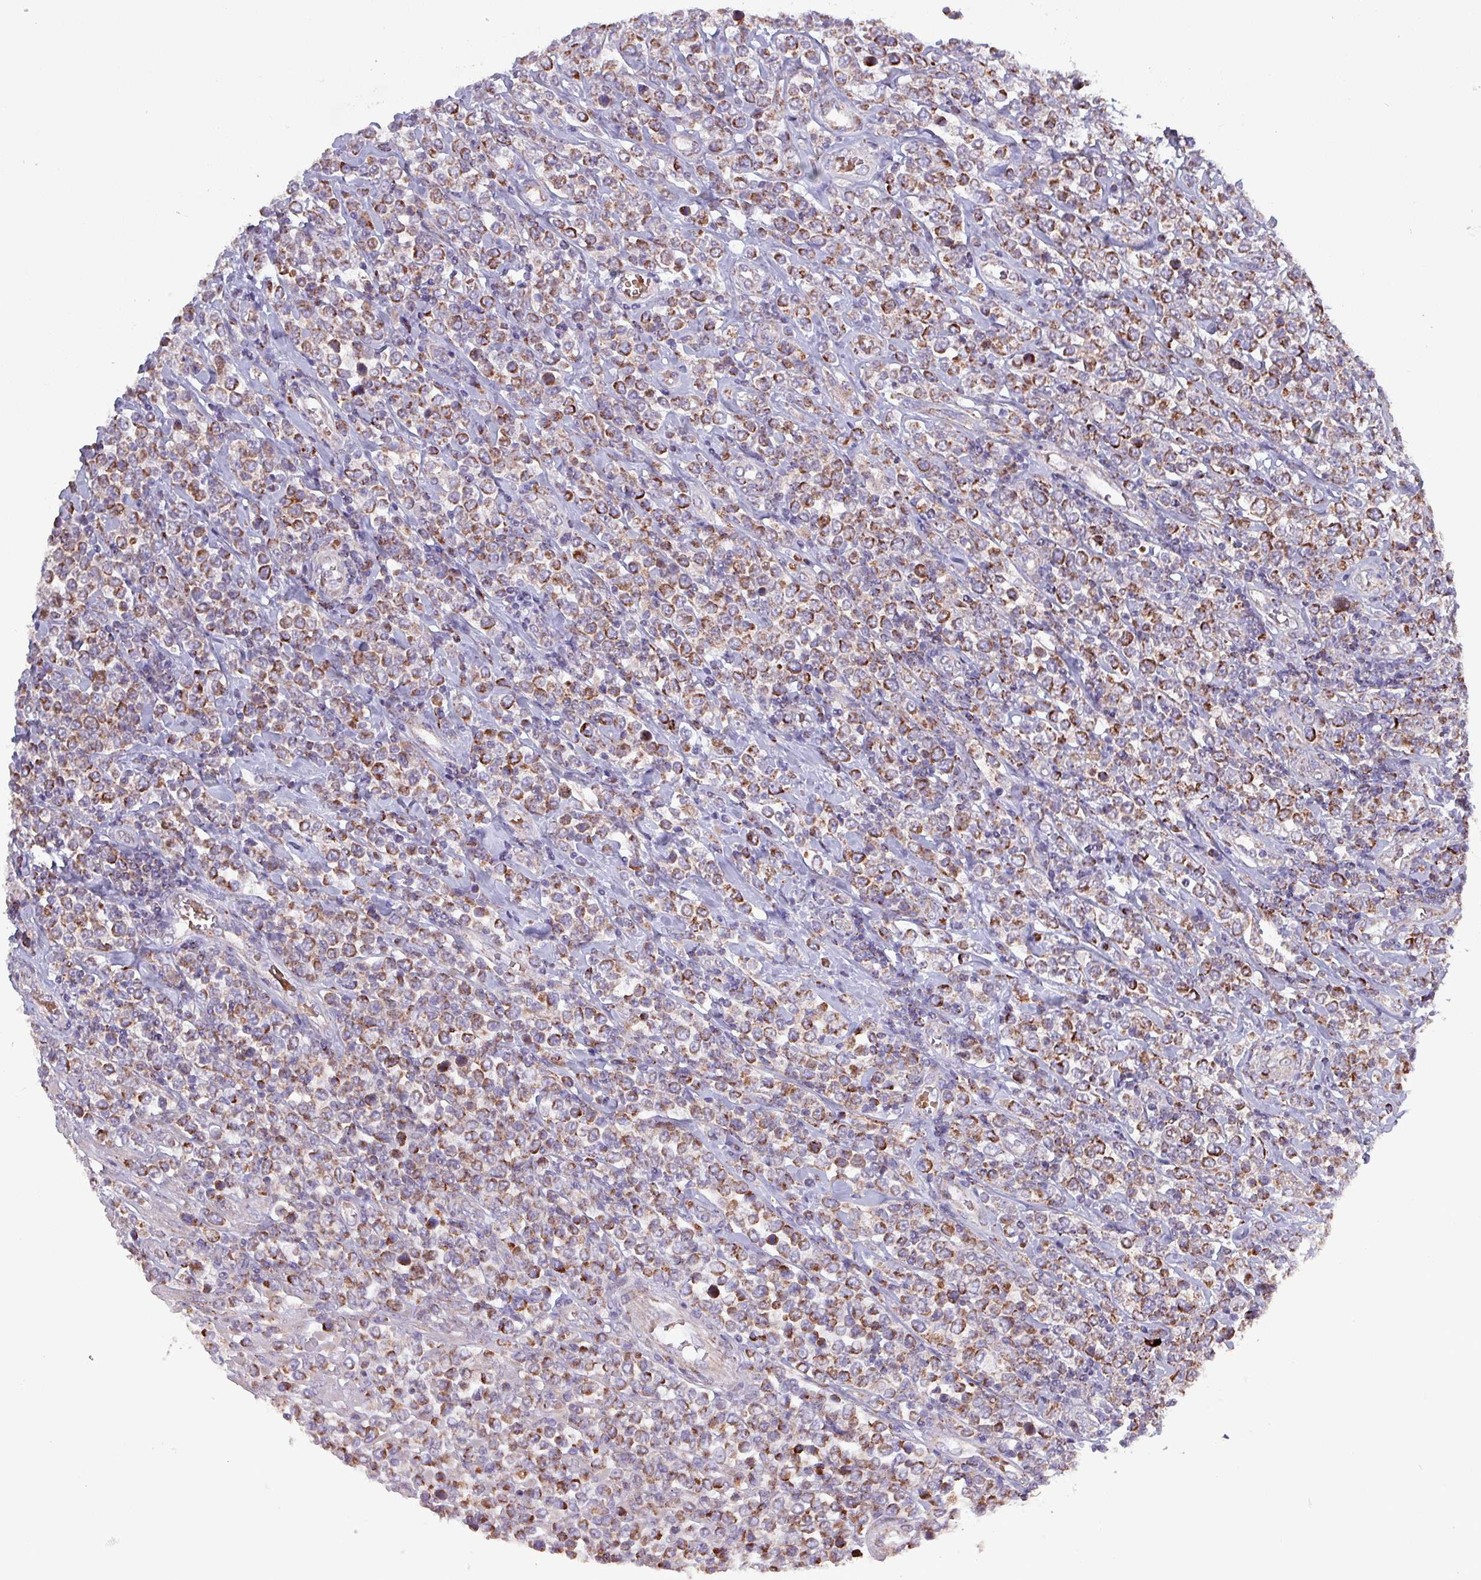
{"staining": {"intensity": "moderate", "quantity": ">75%", "location": "cytoplasmic/membranous"}, "tissue": "lymphoma", "cell_type": "Tumor cells", "image_type": "cancer", "snomed": [{"axis": "morphology", "description": "Malignant lymphoma, non-Hodgkin's type, High grade"}, {"axis": "topography", "description": "Soft tissue"}], "caption": "Human high-grade malignant lymphoma, non-Hodgkin's type stained with a protein marker reveals moderate staining in tumor cells.", "gene": "ZNF322", "patient": {"sex": "female", "age": 56}}